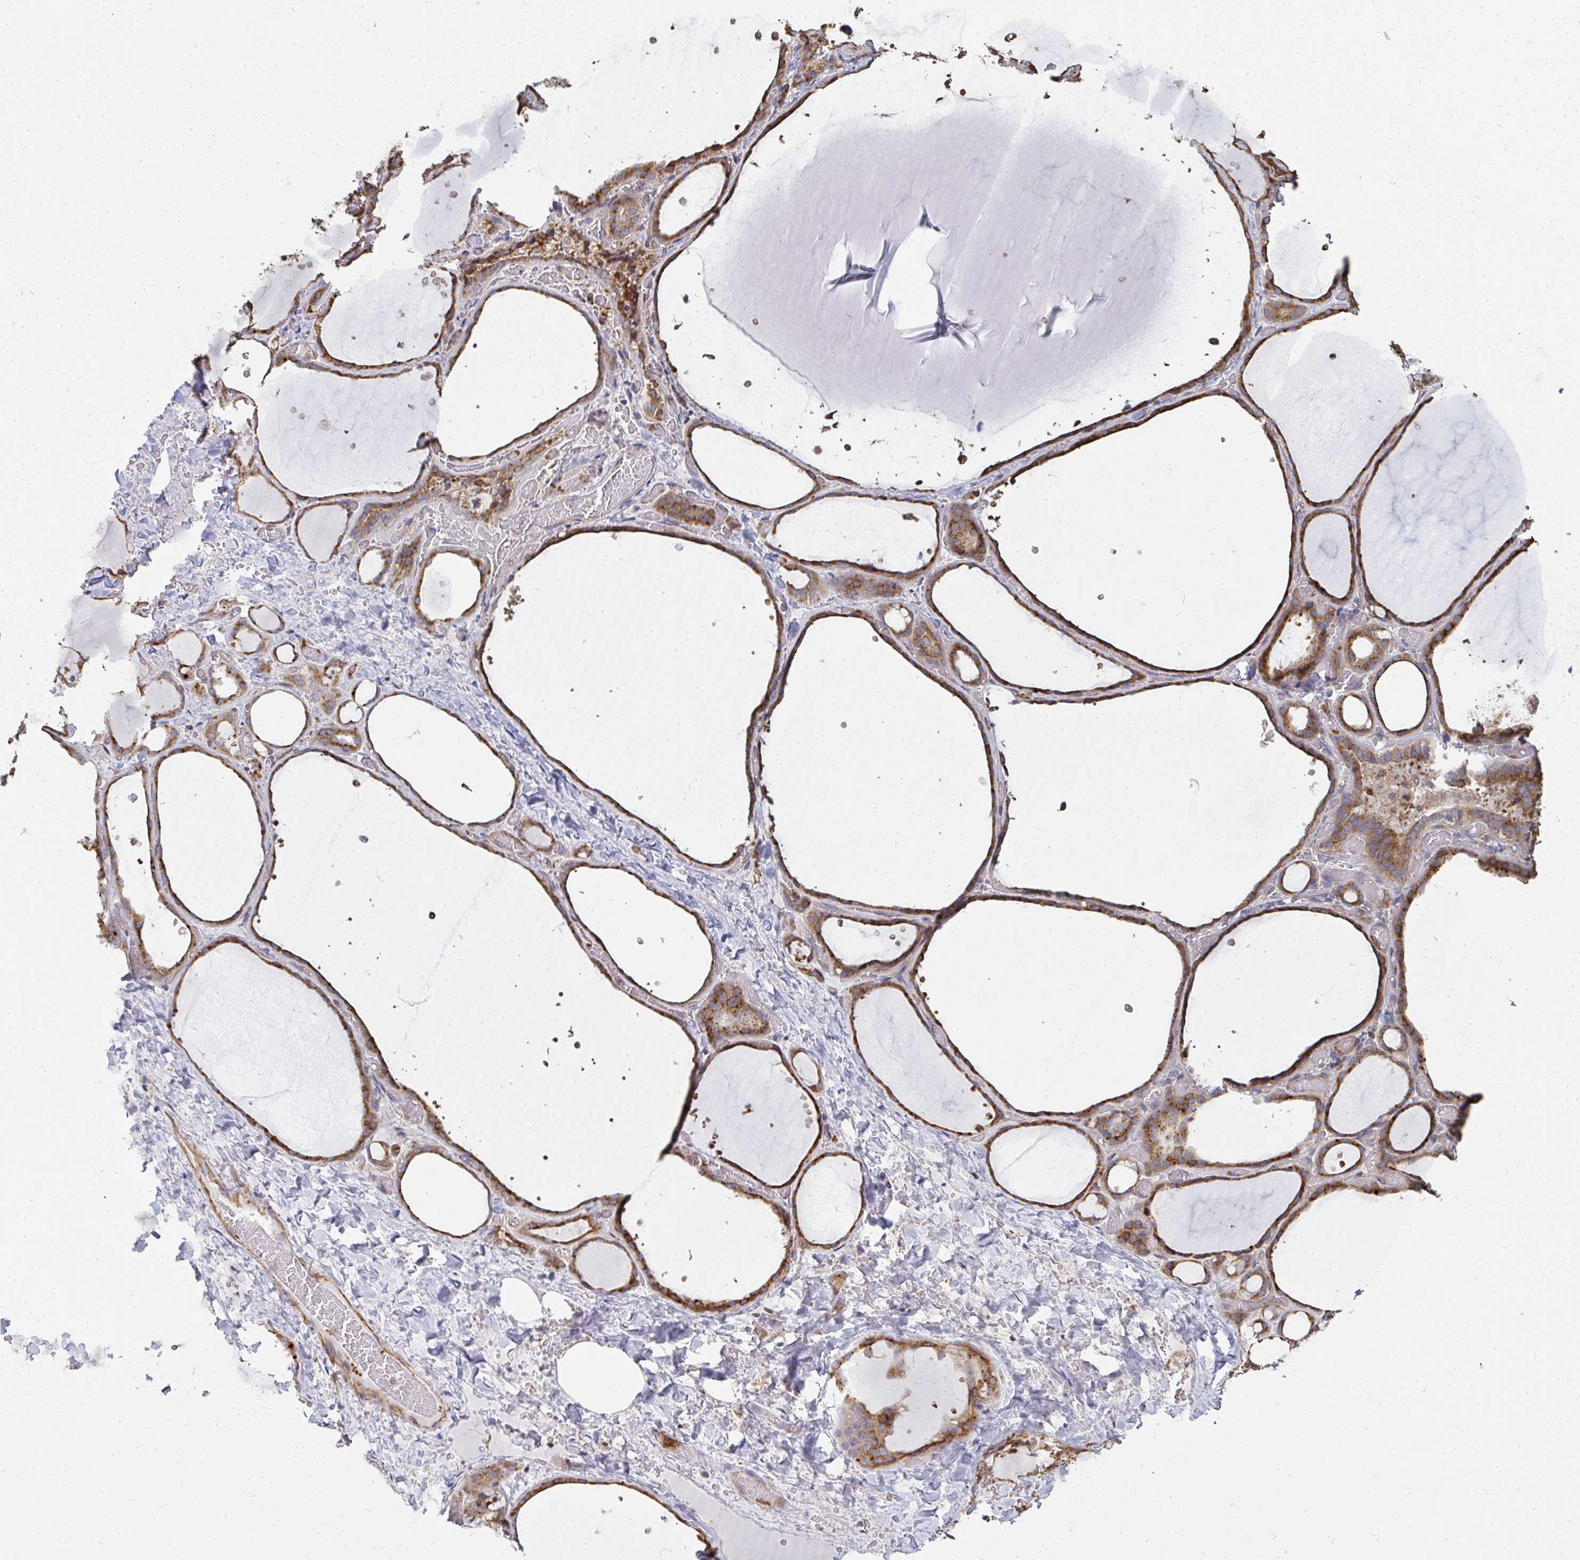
{"staining": {"intensity": "moderate", "quantity": ">75%", "location": "cytoplasmic/membranous"}, "tissue": "thyroid gland", "cell_type": "Glandular cells", "image_type": "normal", "snomed": [{"axis": "morphology", "description": "Normal tissue, NOS"}, {"axis": "topography", "description": "Thyroid gland"}], "caption": "DAB (3,3'-diaminobenzidine) immunohistochemical staining of normal thyroid gland shows moderate cytoplasmic/membranous protein positivity in approximately >75% of glandular cells.", "gene": "ZFYVE28", "patient": {"sex": "female", "age": 36}}